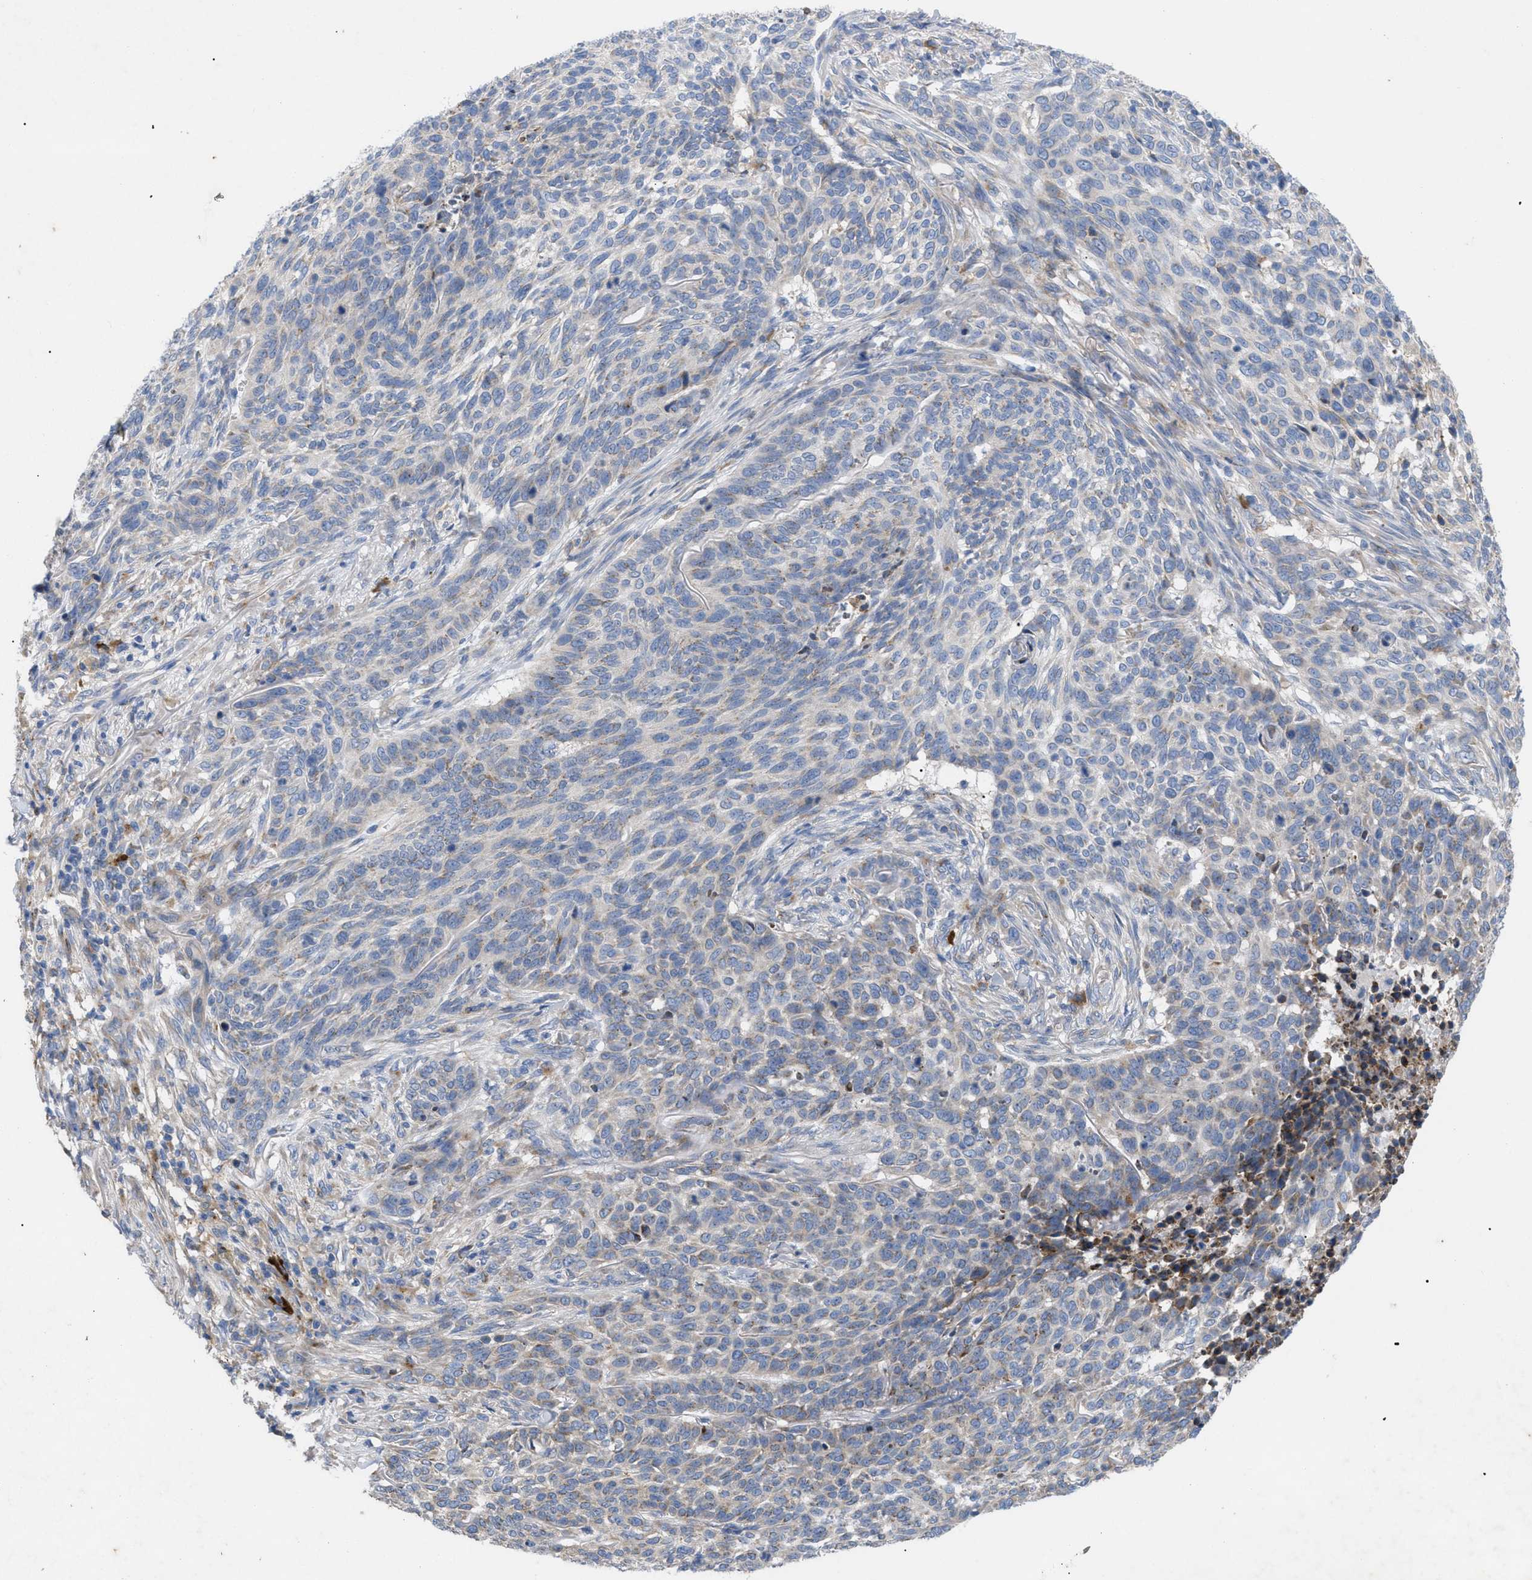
{"staining": {"intensity": "weak", "quantity": "<25%", "location": "cytoplasmic/membranous"}, "tissue": "skin cancer", "cell_type": "Tumor cells", "image_type": "cancer", "snomed": [{"axis": "morphology", "description": "Basal cell carcinoma"}, {"axis": "topography", "description": "Skin"}], "caption": "Protein analysis of skin cancer (basal cell carcinoma) exhibits no significant positivity in tumor cells.", "gene": "SLC50A1", "patient": {"sex": "male", "age": 85}}